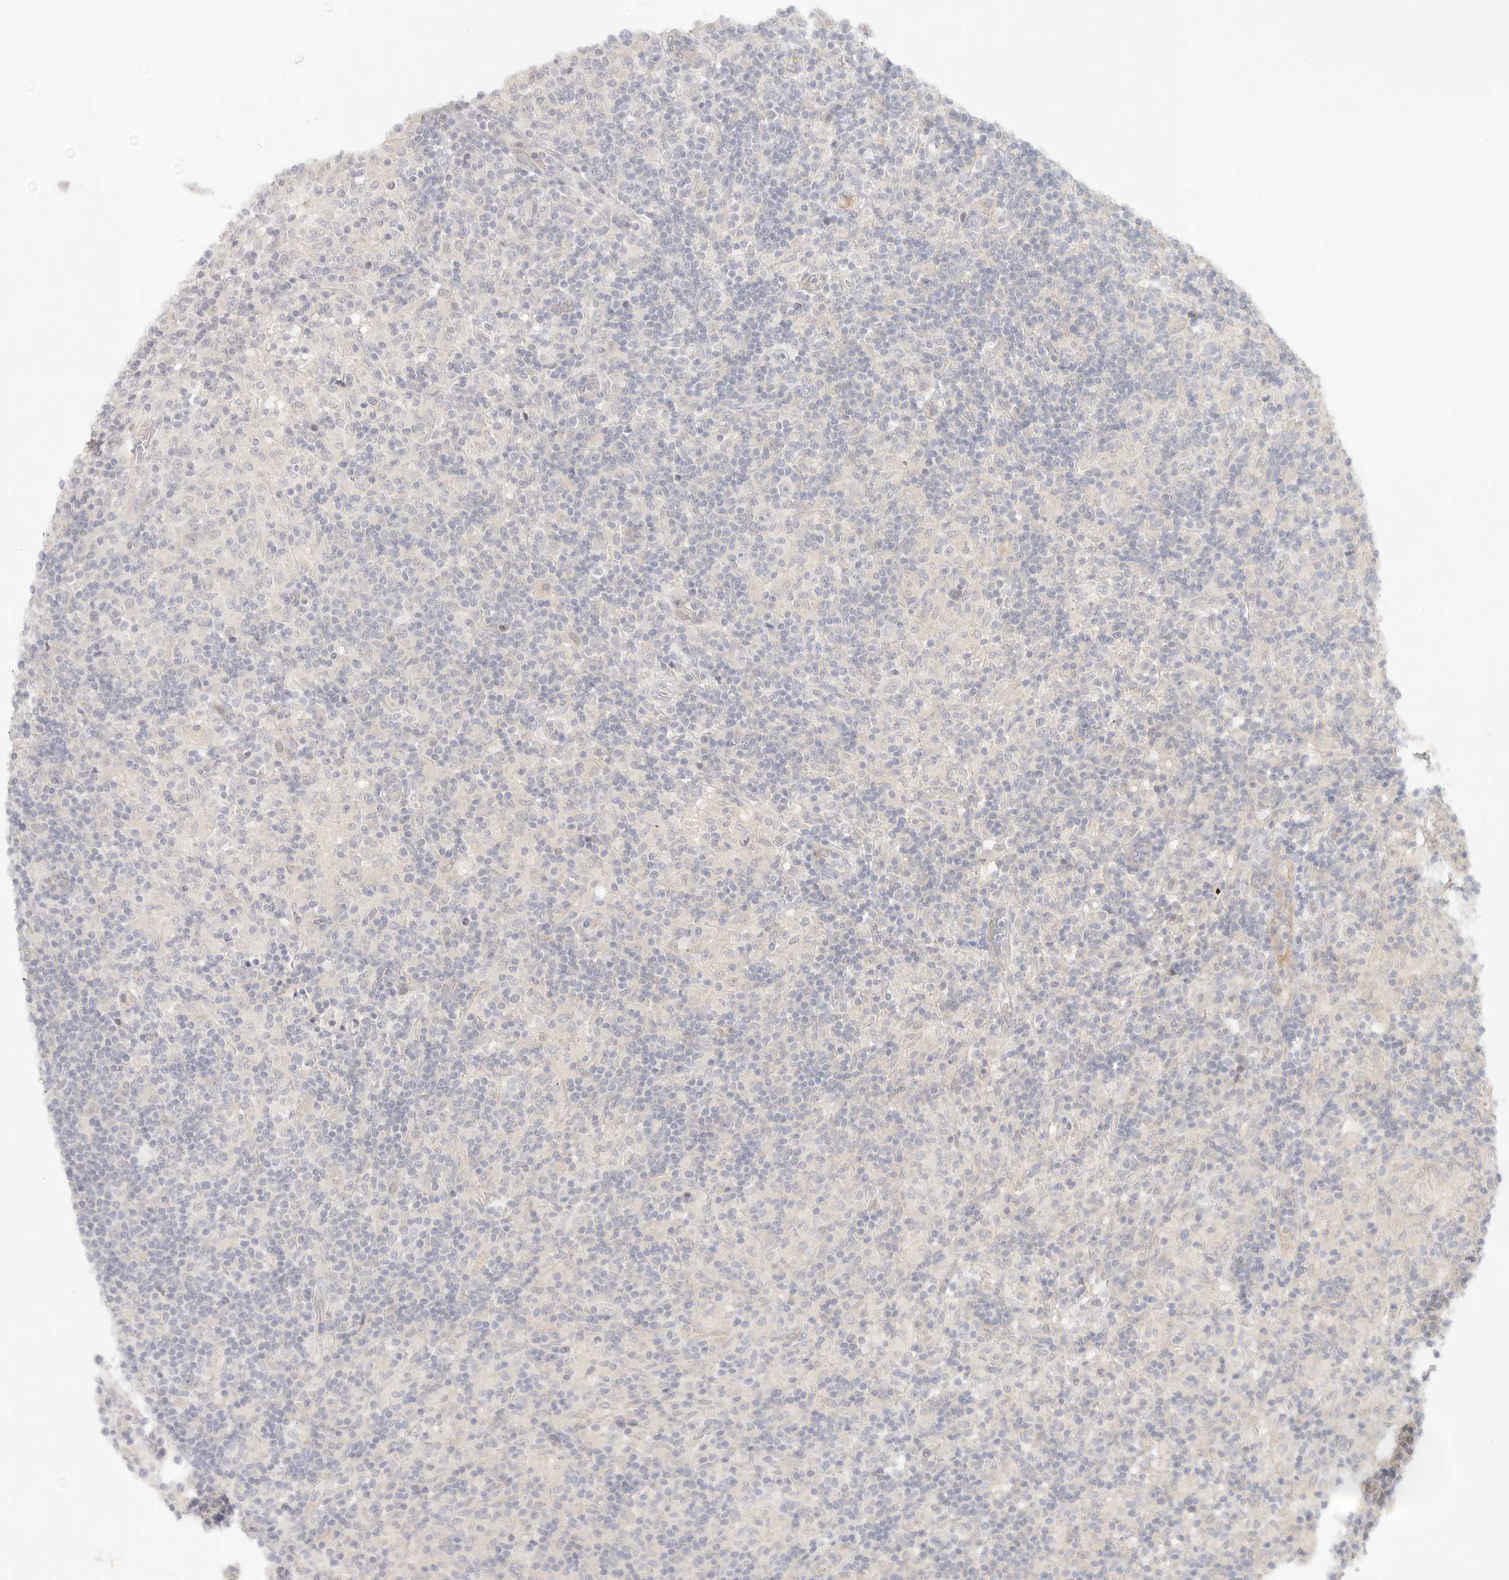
{"staining": {"intensity": "negative", "quantity": "none", "location": "none"}, "tissue": "lymphoma", "cell_type": "Tumor cells", "image_type": "cancer", "snomed": [{"axis": "morphology", "description": "Hodgkin's disease, NOS"}, {"axis": "topography", "description": "Lymph node"}], "caption": "Immunohistochemistry histopathology image of neoplastic tissue: human lymphoma stained with DAB (3,3'-diaminobenzidine) shows no significant protein positivity in tumor cells. The staining was performed using DAB to visualize the protein expression in brown, while the nuclei were stained in blue with hematoxylin (Magnification: 20x).", "gene": "SPHK1", "patient": {"sex": "male", "age": 70}}